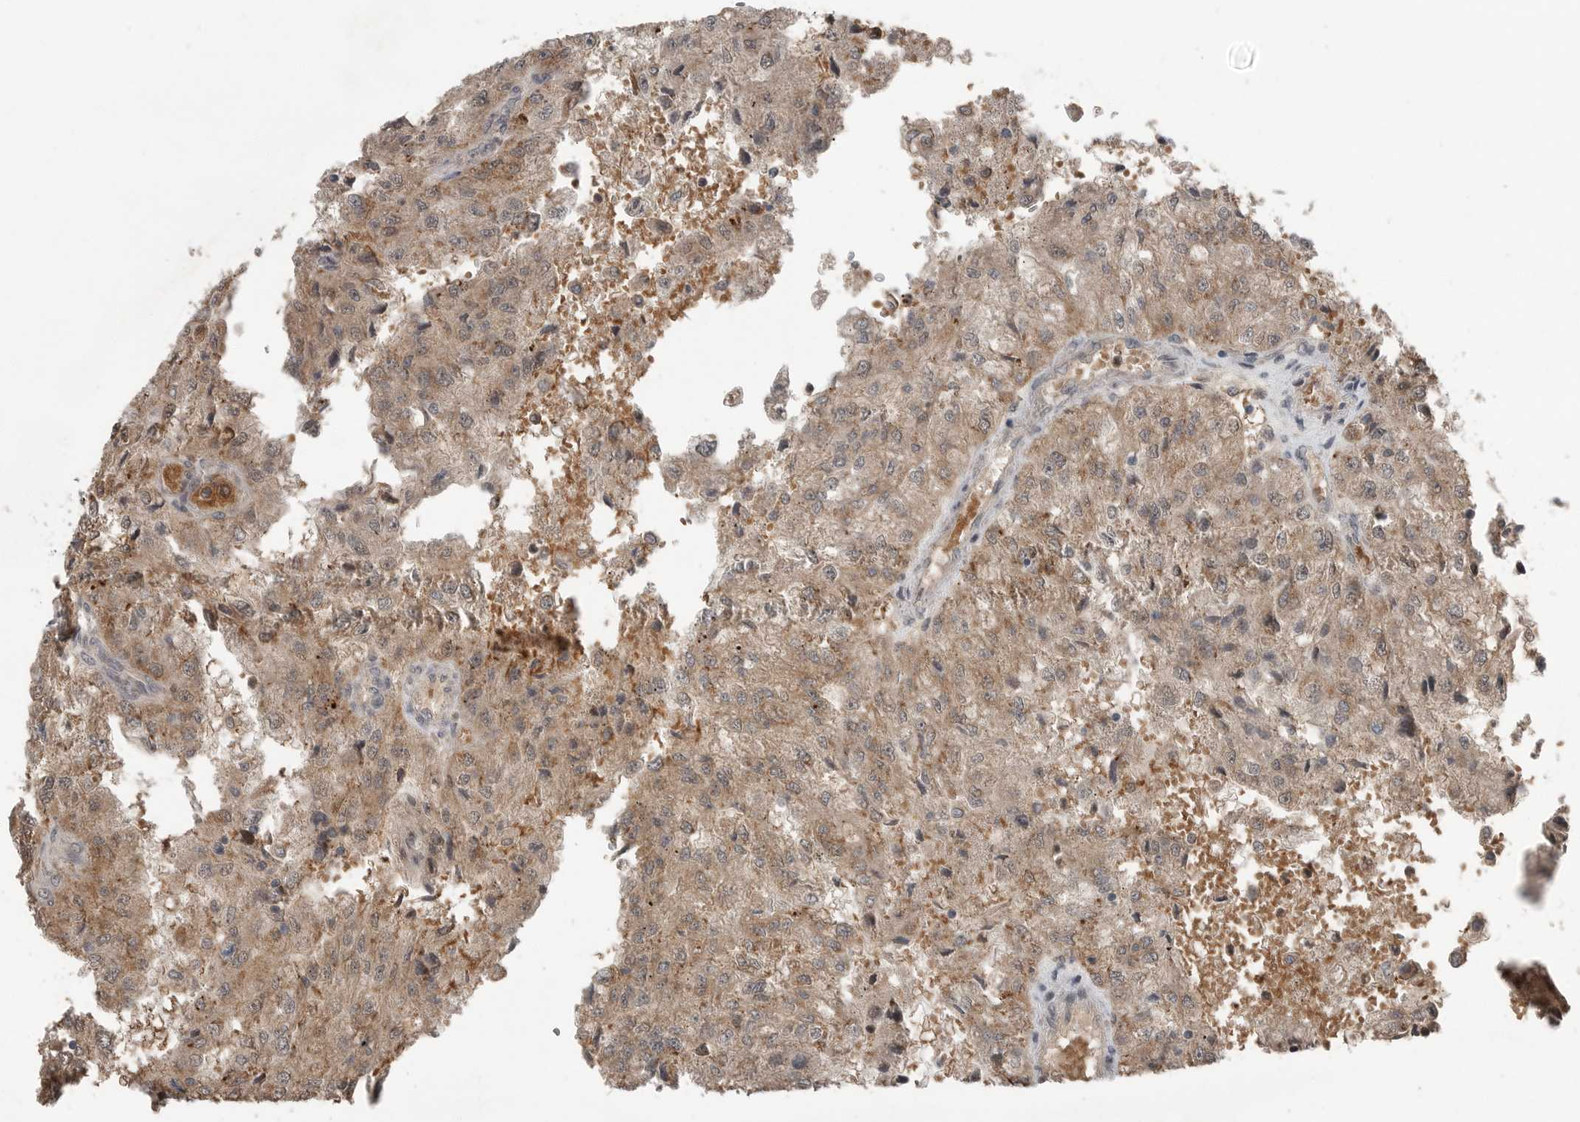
{"staining": {"intensity": "weak", "quantity": ">75%", "location": "cytoplasmic/membranous"}, "tissue": "renal cancer", "cell_type": "Tumor cells", "image_type": "cancer", "snomed": [{"axis": "morphology", "description": "Adenocarcinoma, NOS"}, {"axis": "topography", "description": "Kidney"}], "caption": "A high-resolution image shows immunohistochemistry (IHC) staining of adenocarcinoma (renal), which demonstrates weak cytoplasmic/membranous staining in about >75% of tumor cells. The staining was performed using DAB, with brown indicating positive protein expression. Nuclei are stained blue with hematoxylin.", "gene": "SCP2", "patient": {"sex": "female", "age": 54}}